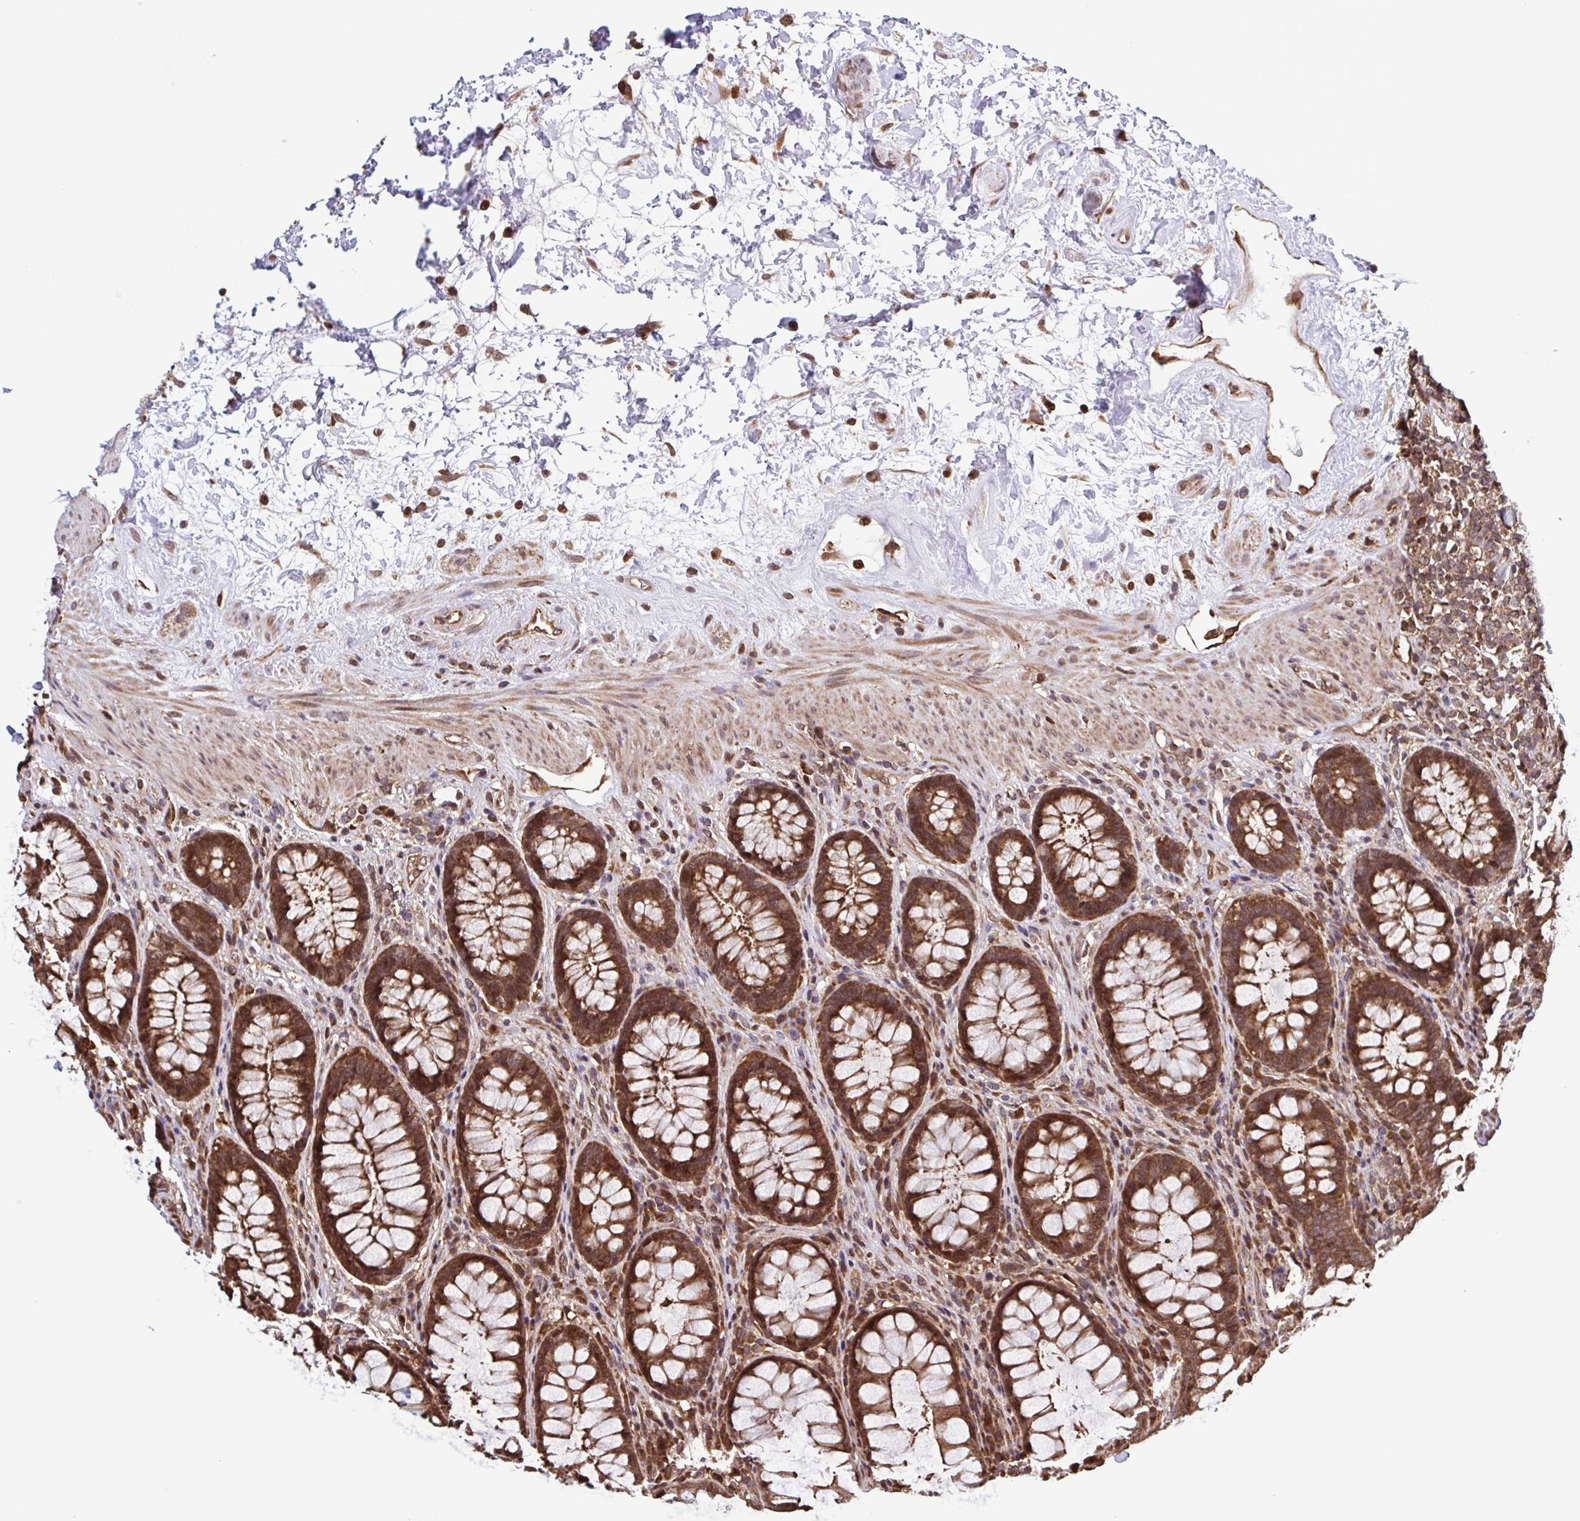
{"staining": {"intensity": "moderate", "quantity": ">75%", "location": "cytoplasmic/membranous"}, "tissue": "rectum", "cell_type": "Glandular cells", "image_type": "normal", "snomed": [{"axis": "morphology", "description": "Normal tissue, NOS"}, {"axis": "topography", "description": "Rectum"}], "caption": "Rectum stained with DAB (3,3'-diaminobenzidine) immunohistochemistry (IHC) displays medium levels of moderate cytoplasmic/membranous expression in about >75% of glandular cells. The staining was performed using DAB, with brown indicating positive protein expression. Nuclei are stained blue with hematoxylin.", "gene": "SEC63", "patient": {"sex": "male", "age": 72}}